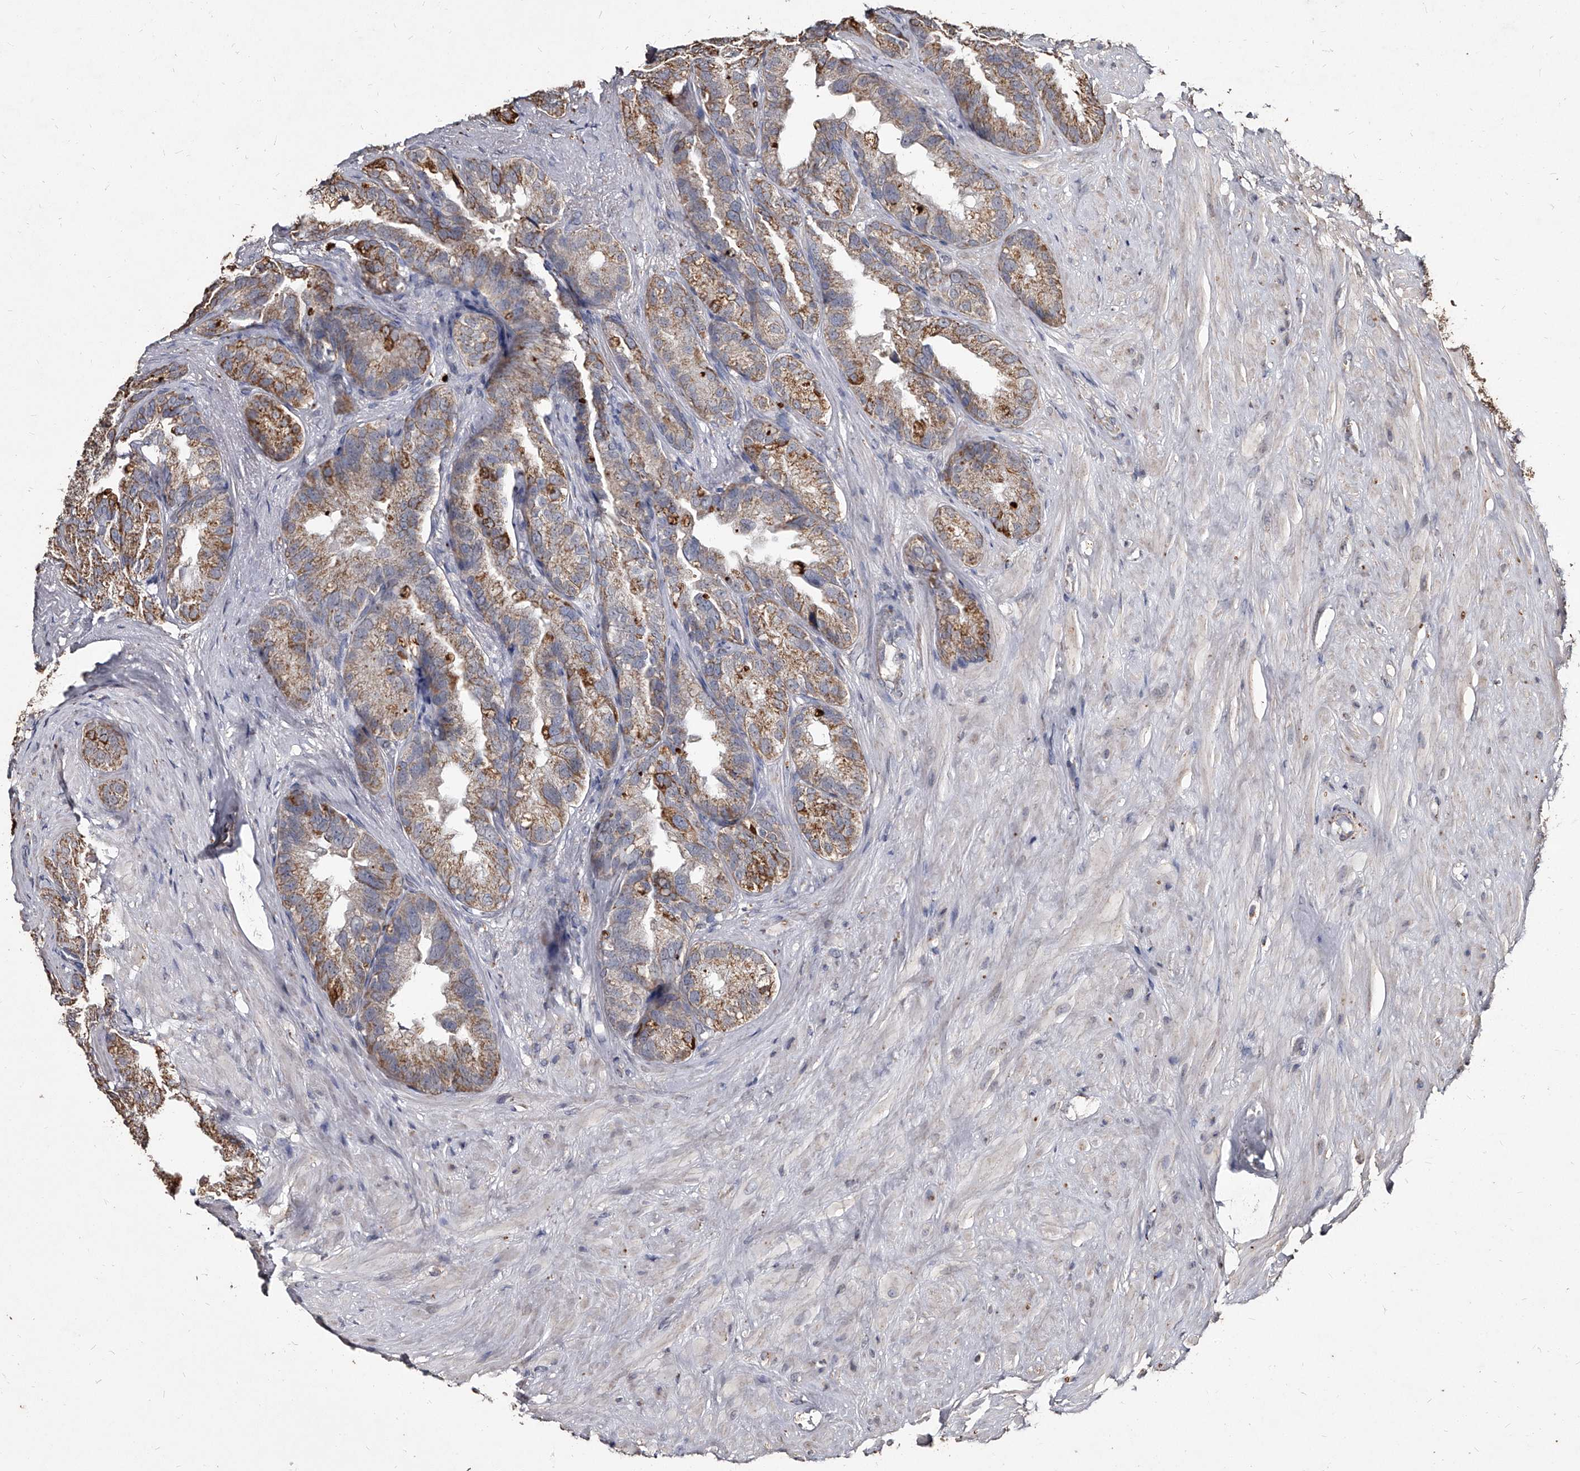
{"staining": {"intensity": "moderate", "quantity": "25%-75%", "location": "cytoplasmic/membranous"}, "tissue": "seminal vesicle", "cell_type": "Glandular cells", "image_type": "normal", "snomed": [{"axis": "morphology", "description": "Normal tissue, NOS"}, {"axis": "topography", "description": "Seminal veicle"}], "caption": "About 25%-75% of glandular cells in unremarkable human seminal vesicle display moderate cytoplasmic/membranous protein expression as visualized by brown immunohistochemical staining.", "gene": "GPR183", "patient": {"sex": "male", "age": 80}}